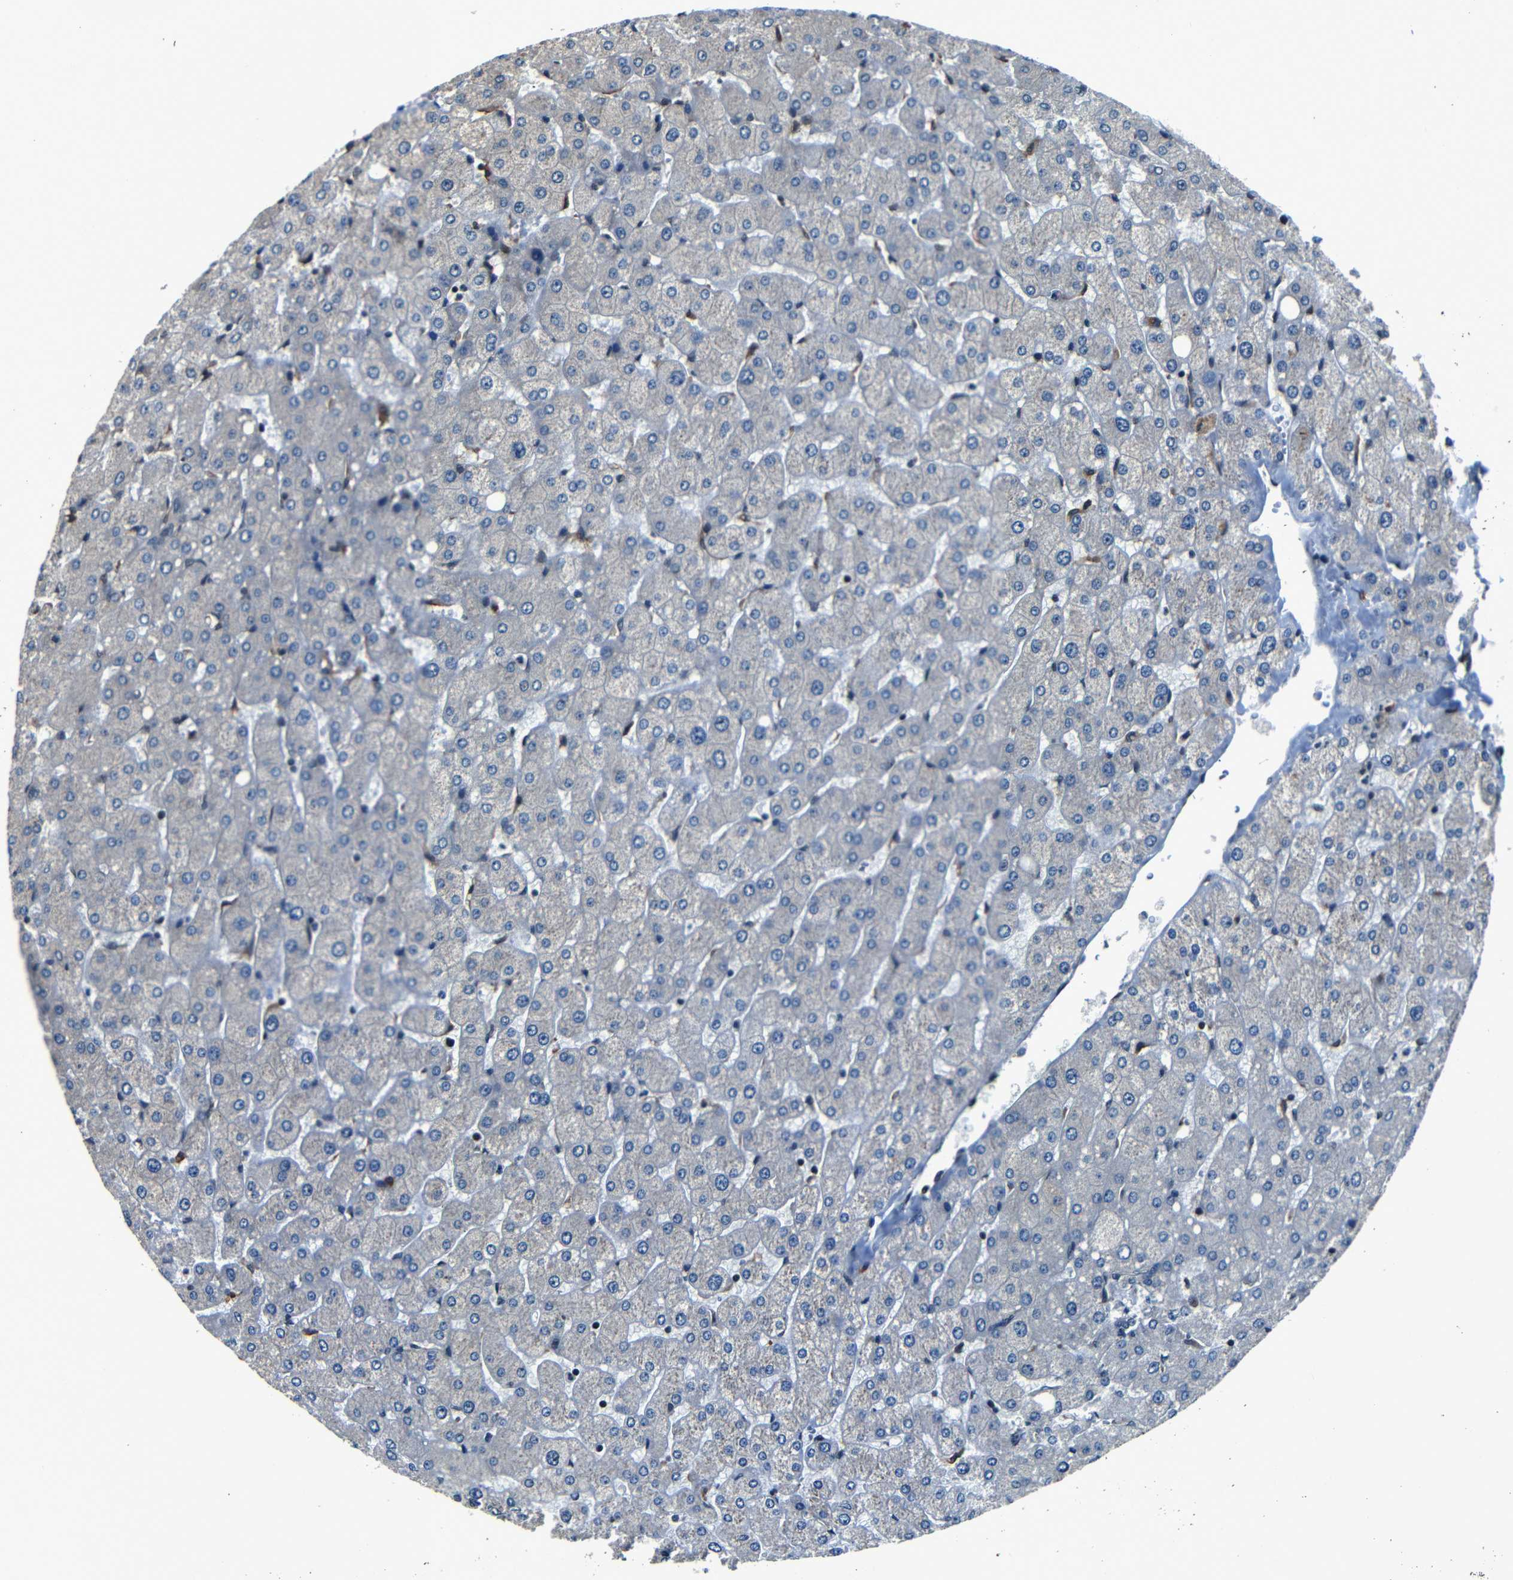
{"staining": {"intensity": "negative", "quantity": "none", "location": "none"}, "tissue": "liver", "cell_type": "Cholangiocytes", "image_type": "normal", "snomed": [{"axis": "morphology", "description": "Normal tissue, NOS"}, {"axis": "topography", "description": "Liver"}], "caption": "IHC micrograph of benign liver: human liver stained with DAB (3,3'-diaminobenzidine) reveals no significant protein staining in cholangiocytes.", "gene": "NCBP3", "patient": {"sex": "male", "age": 55}}